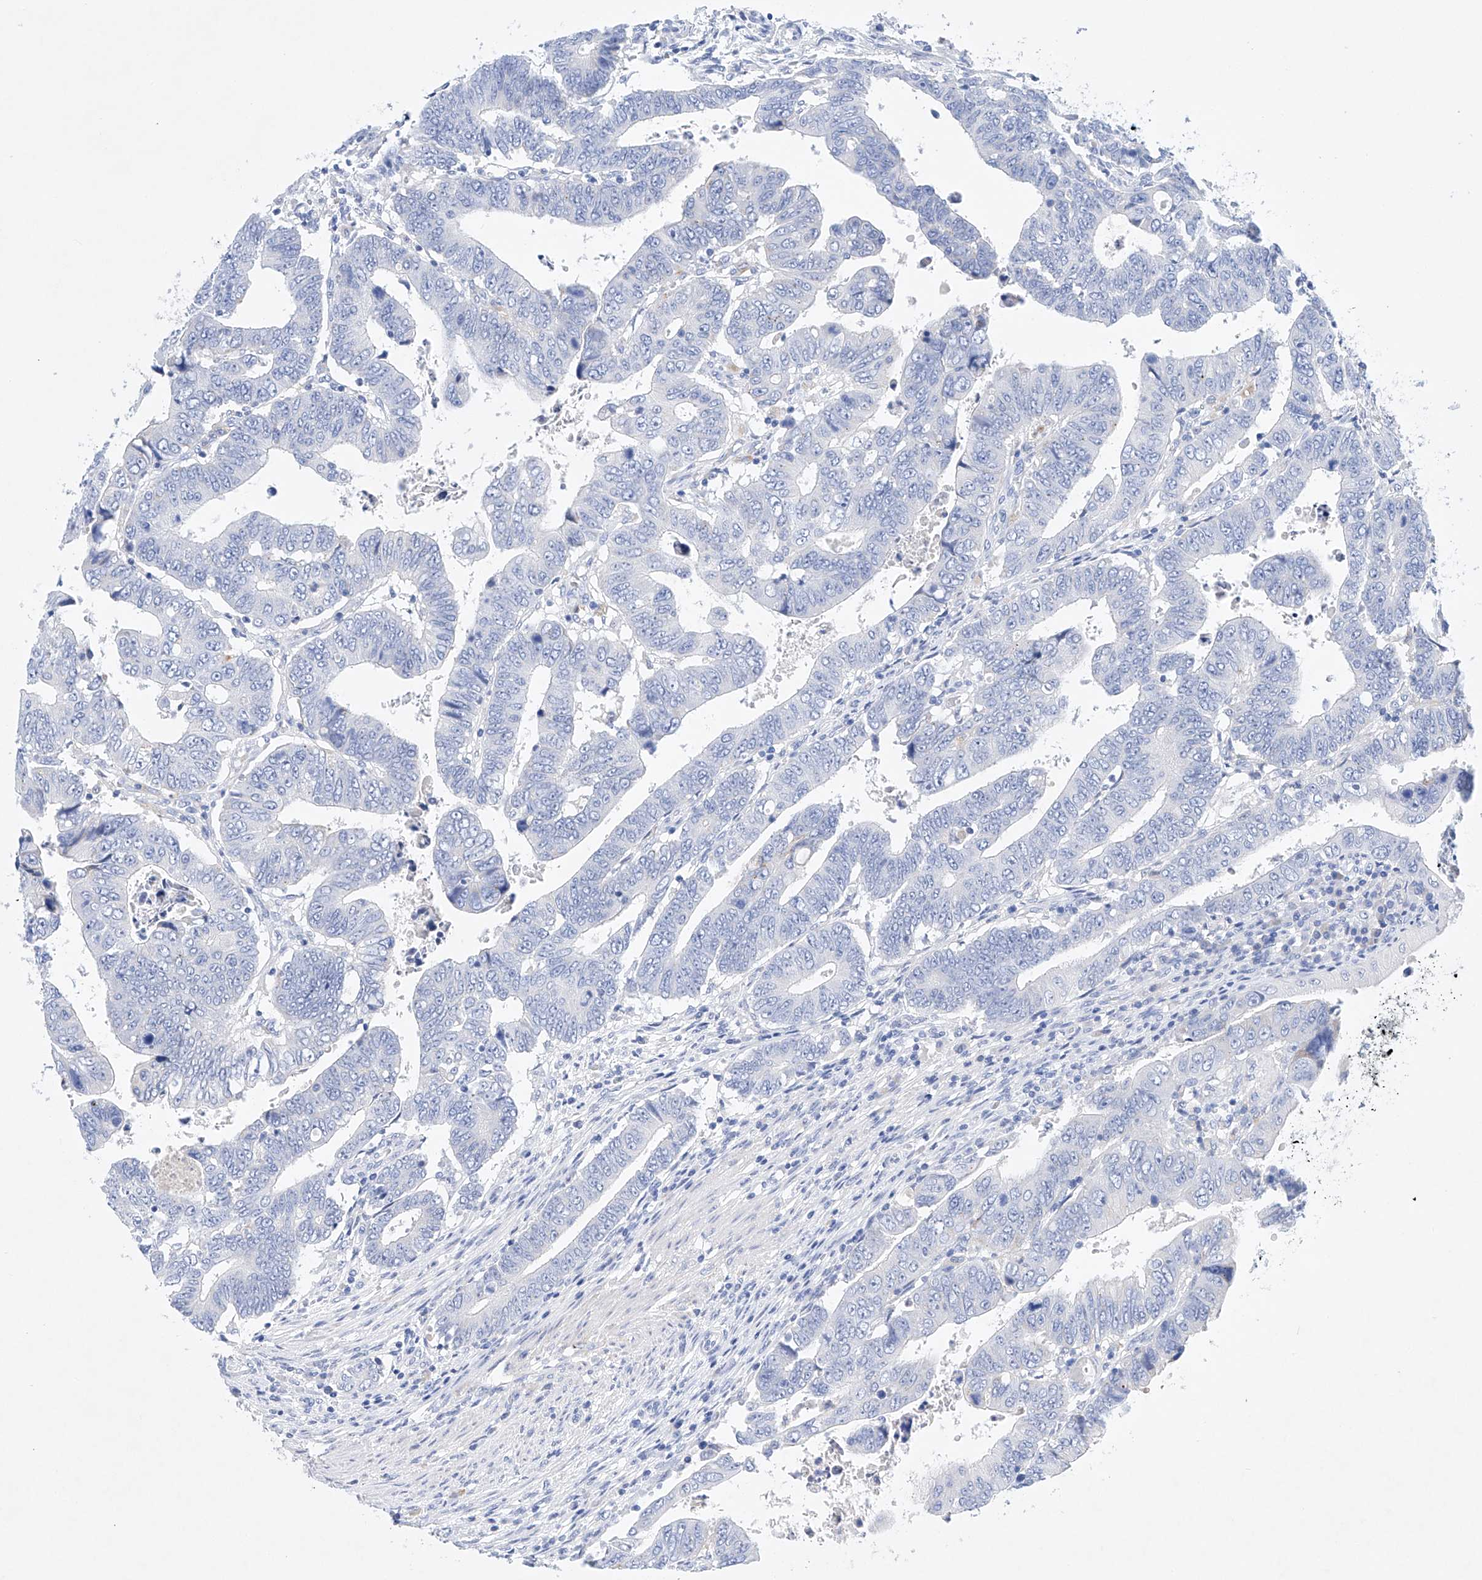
{"staining": {"intensity": "negative", "quantity": "none", "location": "none"}, "tissue": "colorectal cancer", "cell_type": "Tumor cells", "image_type": "cancer", "snomed": [{"axis": "morphology", "description": "Normal tissue, NOS"}, {"axis": "morphology", "description": "Adenocarcinoma, NOS"}, {"axis": "topography", "description": "Rectum"}], "caption": "High magnification brightfield microscopy of colorectal cancer (adenocarcinoma) stained with DAB (3,3'-diaminobenzidine) (brown) and counterstained with hematoxylin (blue): tumor cells show no significant staining.", "gene": "LURAP1", "patient": {"sex": "female", "age": 65}}